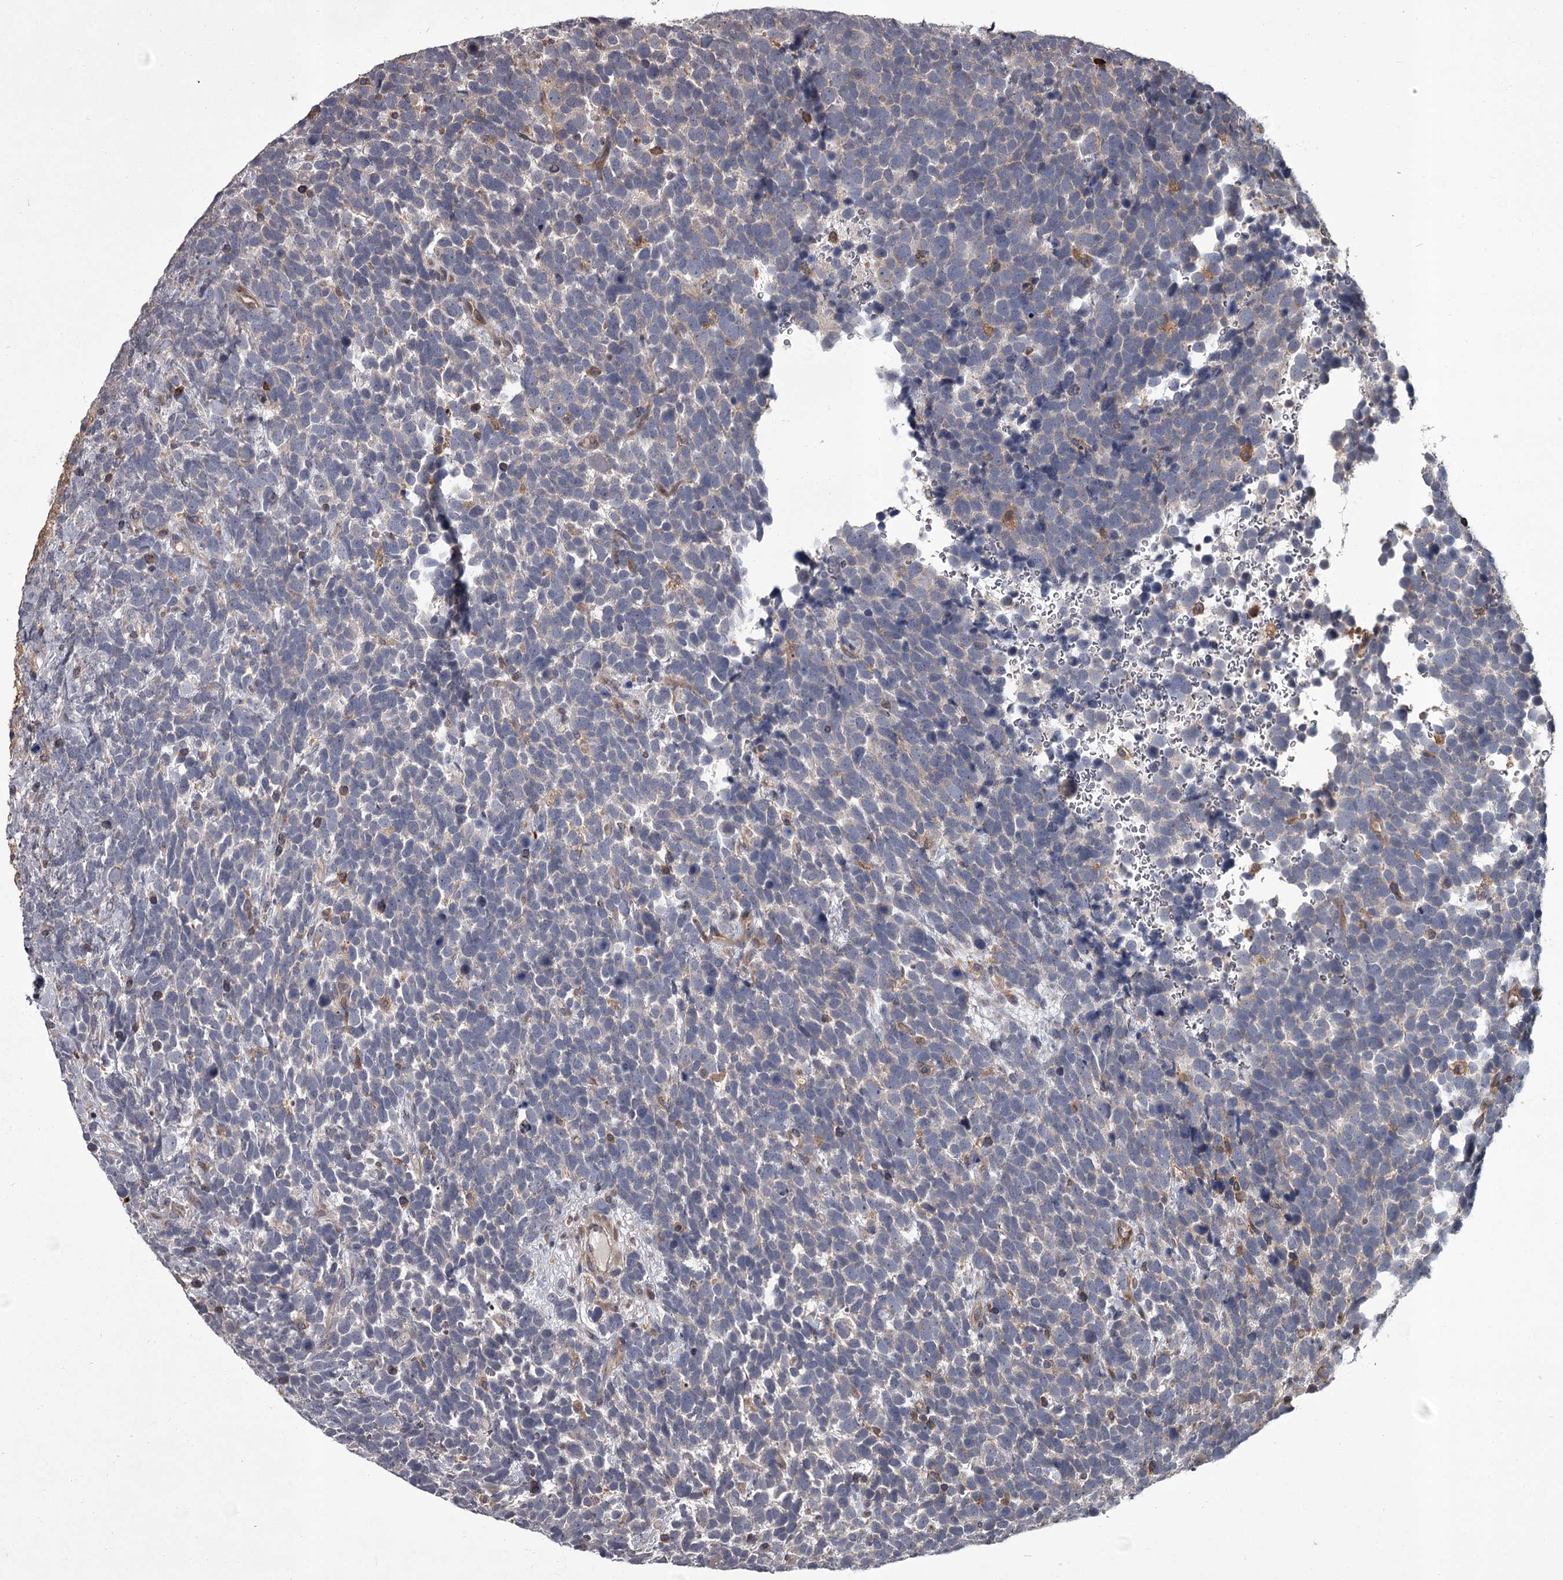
{"staining": {"intensity": "negative", "quantity": "none", "location": "none"}, "tissue": "urothelial cancer", "cell_type": "Tumor cells", "image_type": "cancer", "snomed": [{"axis": "morphology", "description": "Urothelial carcinoma, High grade"}, {"axis": "topography", "description": "Urinary bladder"}], "caption": "This micrograph is of urothelial carcinoma (high-grade) stained with immunohistochemistry (IHC) to label a protein in brown with the nuclei are counter-stained blue. There is no positivity in tumor cells. (DAB (3,3'-diaminobenzidine) immunohistochemistry (IHC) with hematoxylin counter stain).", "gene": "UNC93B1", "patient": {"sex": "female", "age": 82}}